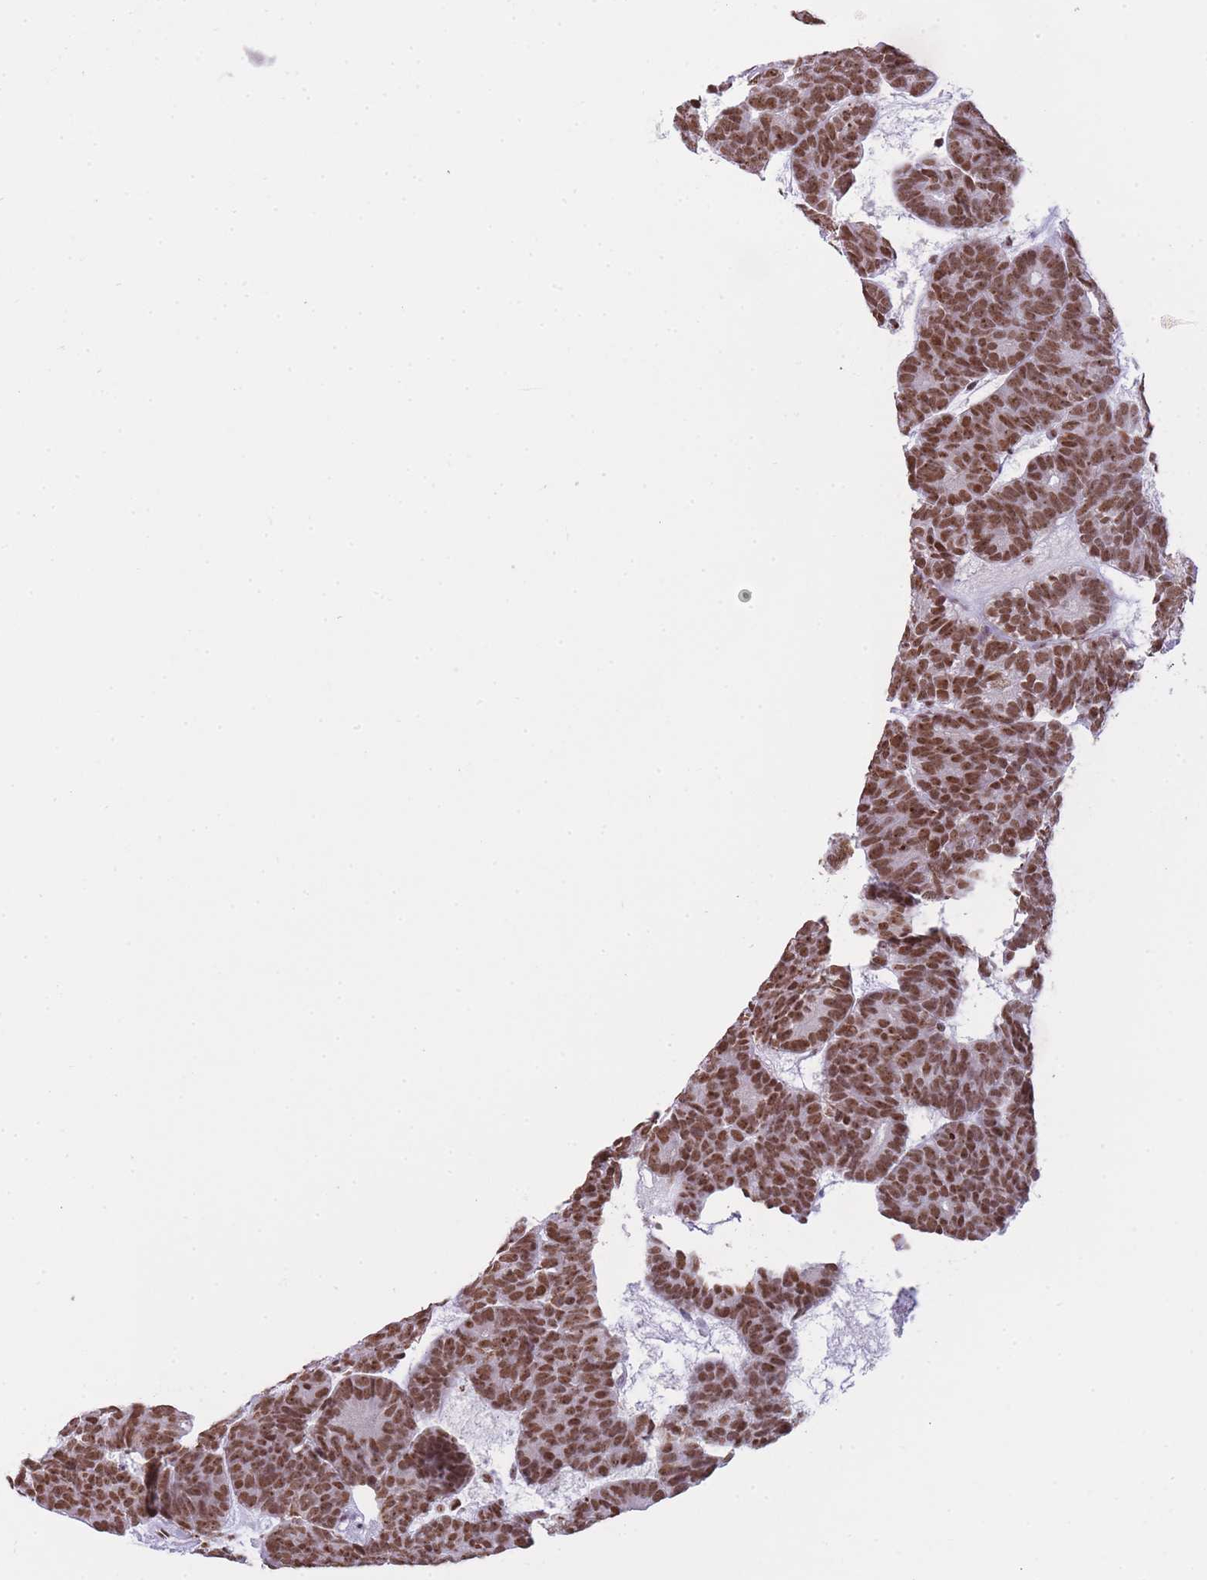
{"staining": {"intensity": "strong", "quantity": ">75%", "location": "nuclear"}, "tissue": "head and neck cancer", "cell_type": "Tumor cells", "image_type": "cancer", "snomed": [{"axis": "morphology", "description": "Adenocarcinoma, NOS"}, {"axis": "topography", "description": "Head-Neck"}], "caption": "The immunohistochemical stain labels strong nuclear expression in tumor cells of head and neck cancer (adenocarcinoma) tissue.", "gene": "EVC2", "patient": {"sex": "female", "age": 81}}